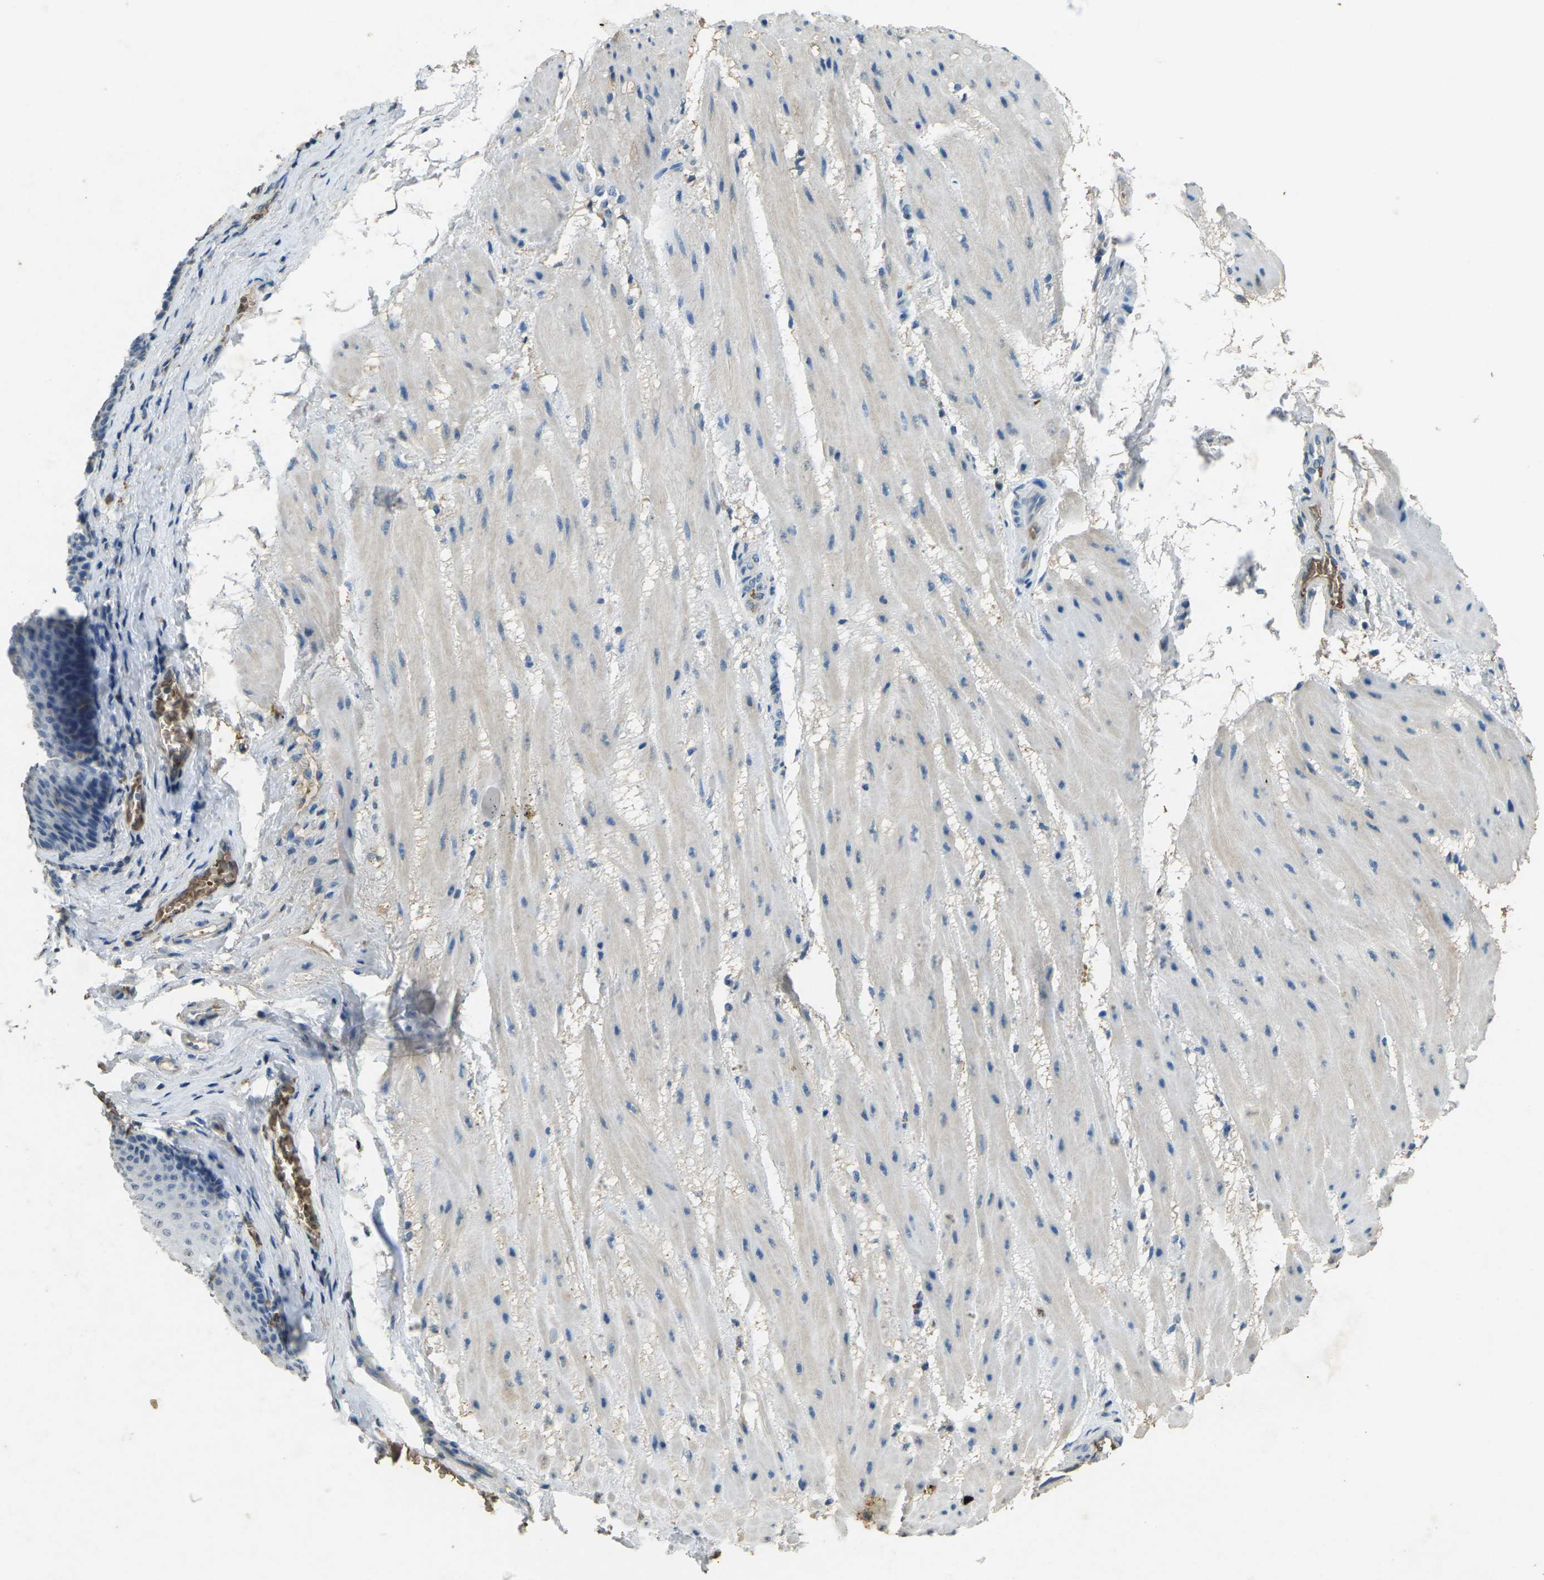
{"staining": {"intensity": "weak", "quantity": "<25%", "location": "cytoplasmic/membranous"}, "tissue": "esophagus", "cell_type": "Squamous epithelial cells", "image_type": "normal", "snomed": [{"axis": "morphology", "description": "Normal tissue, NOS"}, {"axis": "topography", "description": "Esophagus"}], "caption": "This is a micrograph of immunohistochemistry staining of unremarkable esophagus, which shows no staining in squamous epithelial cells.", "gene": "HBB", "patient": {"sex": "male", "age": 48}}